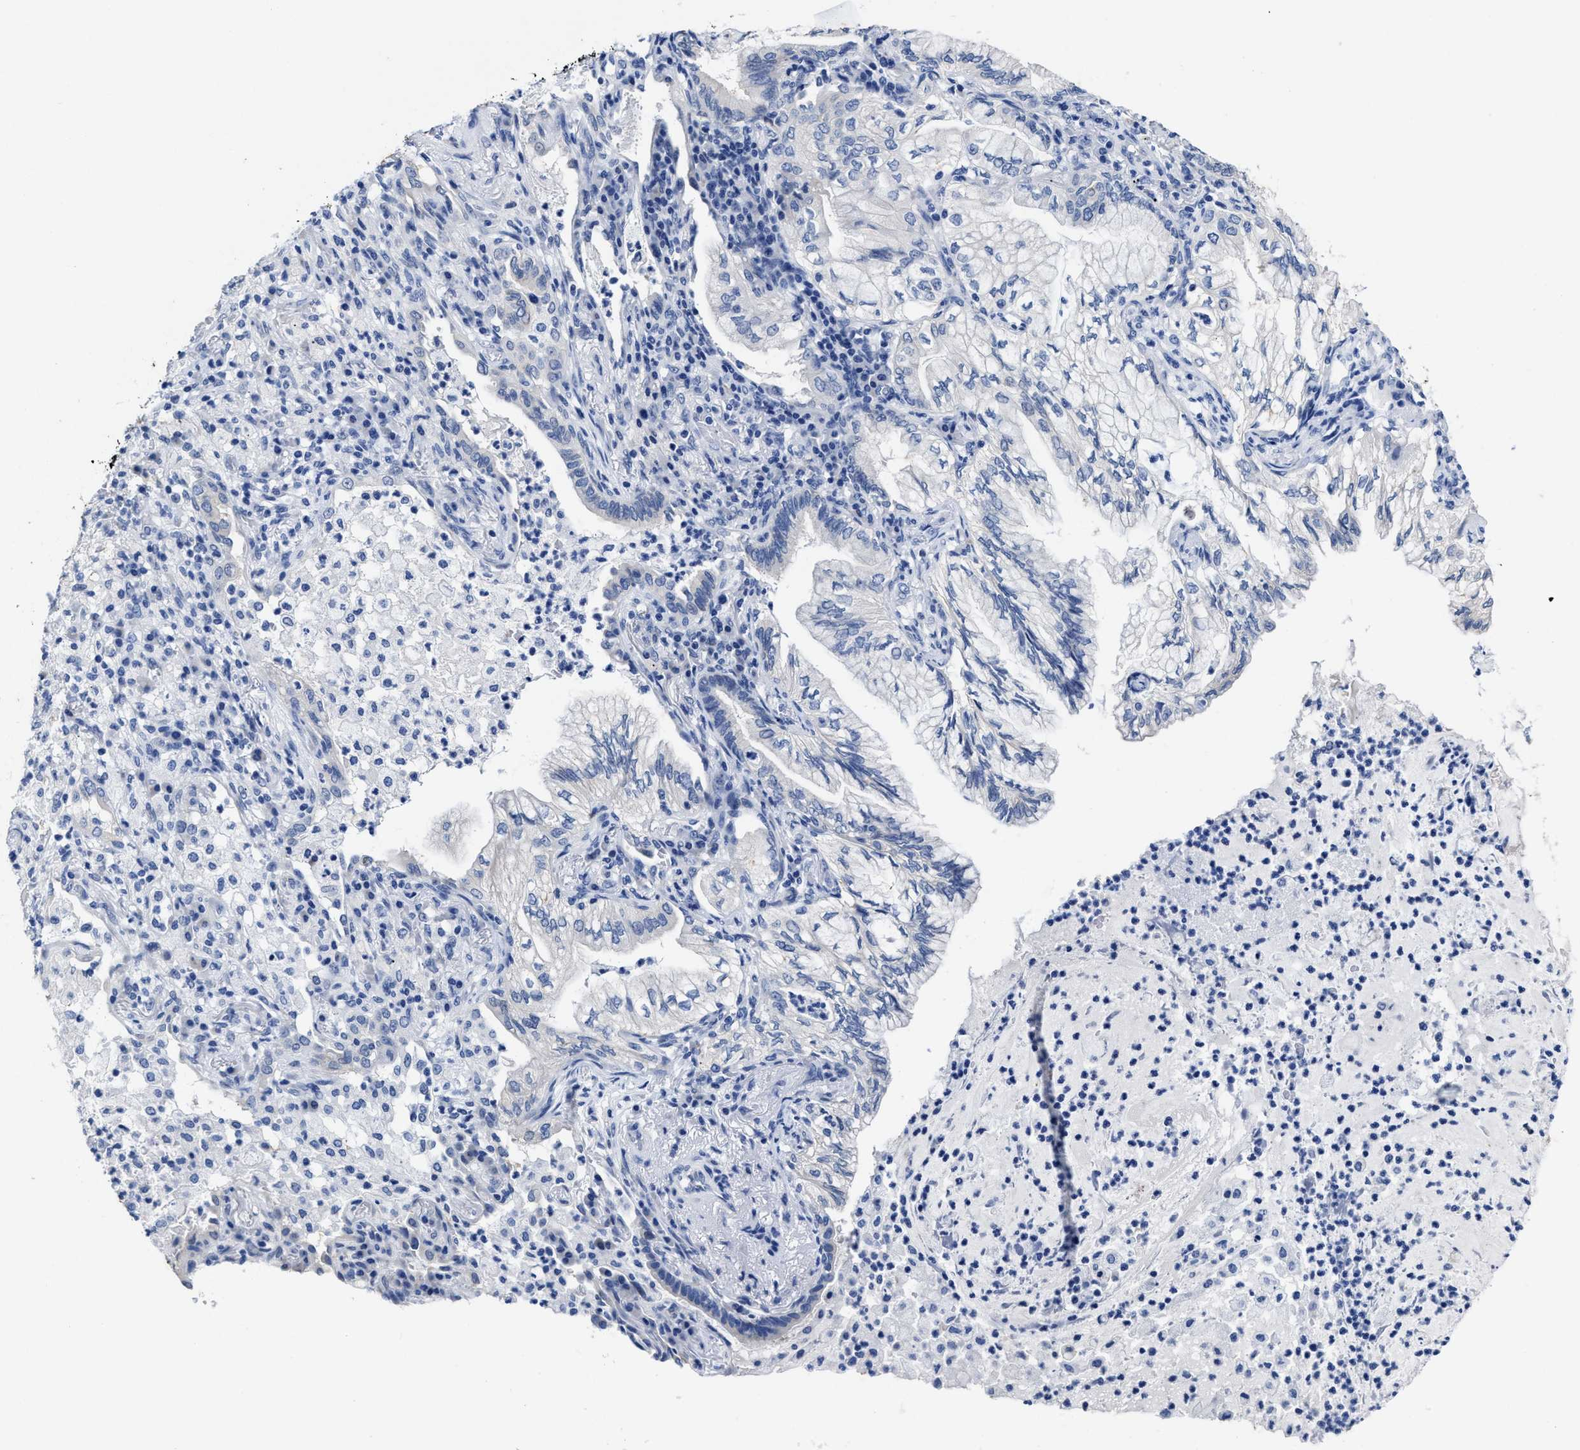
{"staining": {"intensity": "negative", "quantity": "none", "location": "none"}, "tissue": "lung cancer", "cell_type": "Tumor cells", "image_type": "cancer", "snomed": [{"axis": "morphology", "description": "Adenocarcinoma, NOS"}, {"axis": "topography", "description": "Lung"}], "caption": "The histopathology image reveals no significant positivity in tumor cells of adenocarcinoma (lung).", "gene": "HOOK1", "patient": {"sex": "female", "age": 70}}